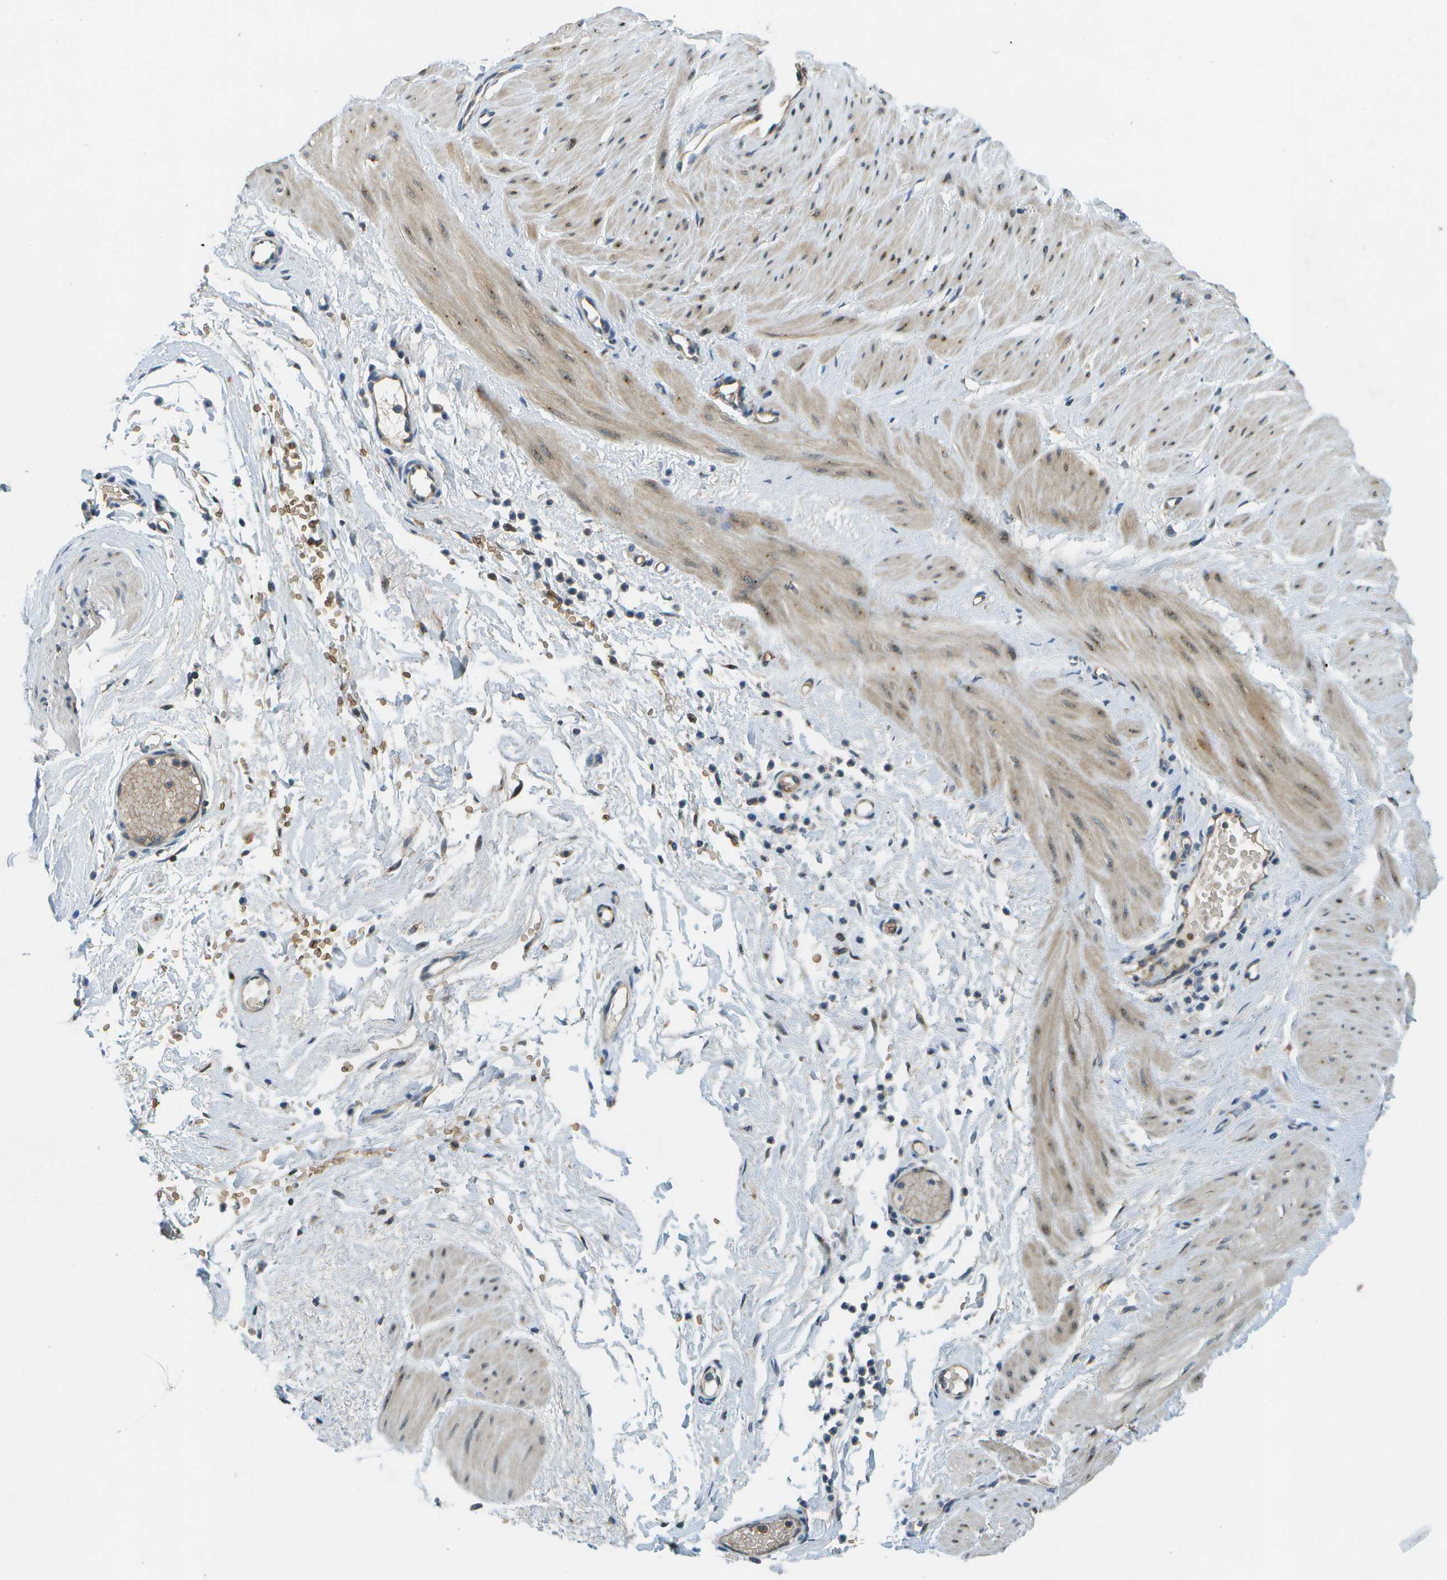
{"staining": {"intensity": "negative", "quantity": "none", "location": "none"}, "tissue": "adipose tissue", "cell_type": "Adipocytes", "image_type": "normal", "snomed": [{"axis": "morphology", "description": "Normal tissue, NOS"}, {"axis": "topography", "description": "Soft tissue"}, {"axis": "topography", "description": "Vascular tissue"}], "caption": "Adipocytes show no significant protein positivity in unremarkable adipose tissue.", "gene": "CTIF", "patient": {"sex": "female", "age": 35}}